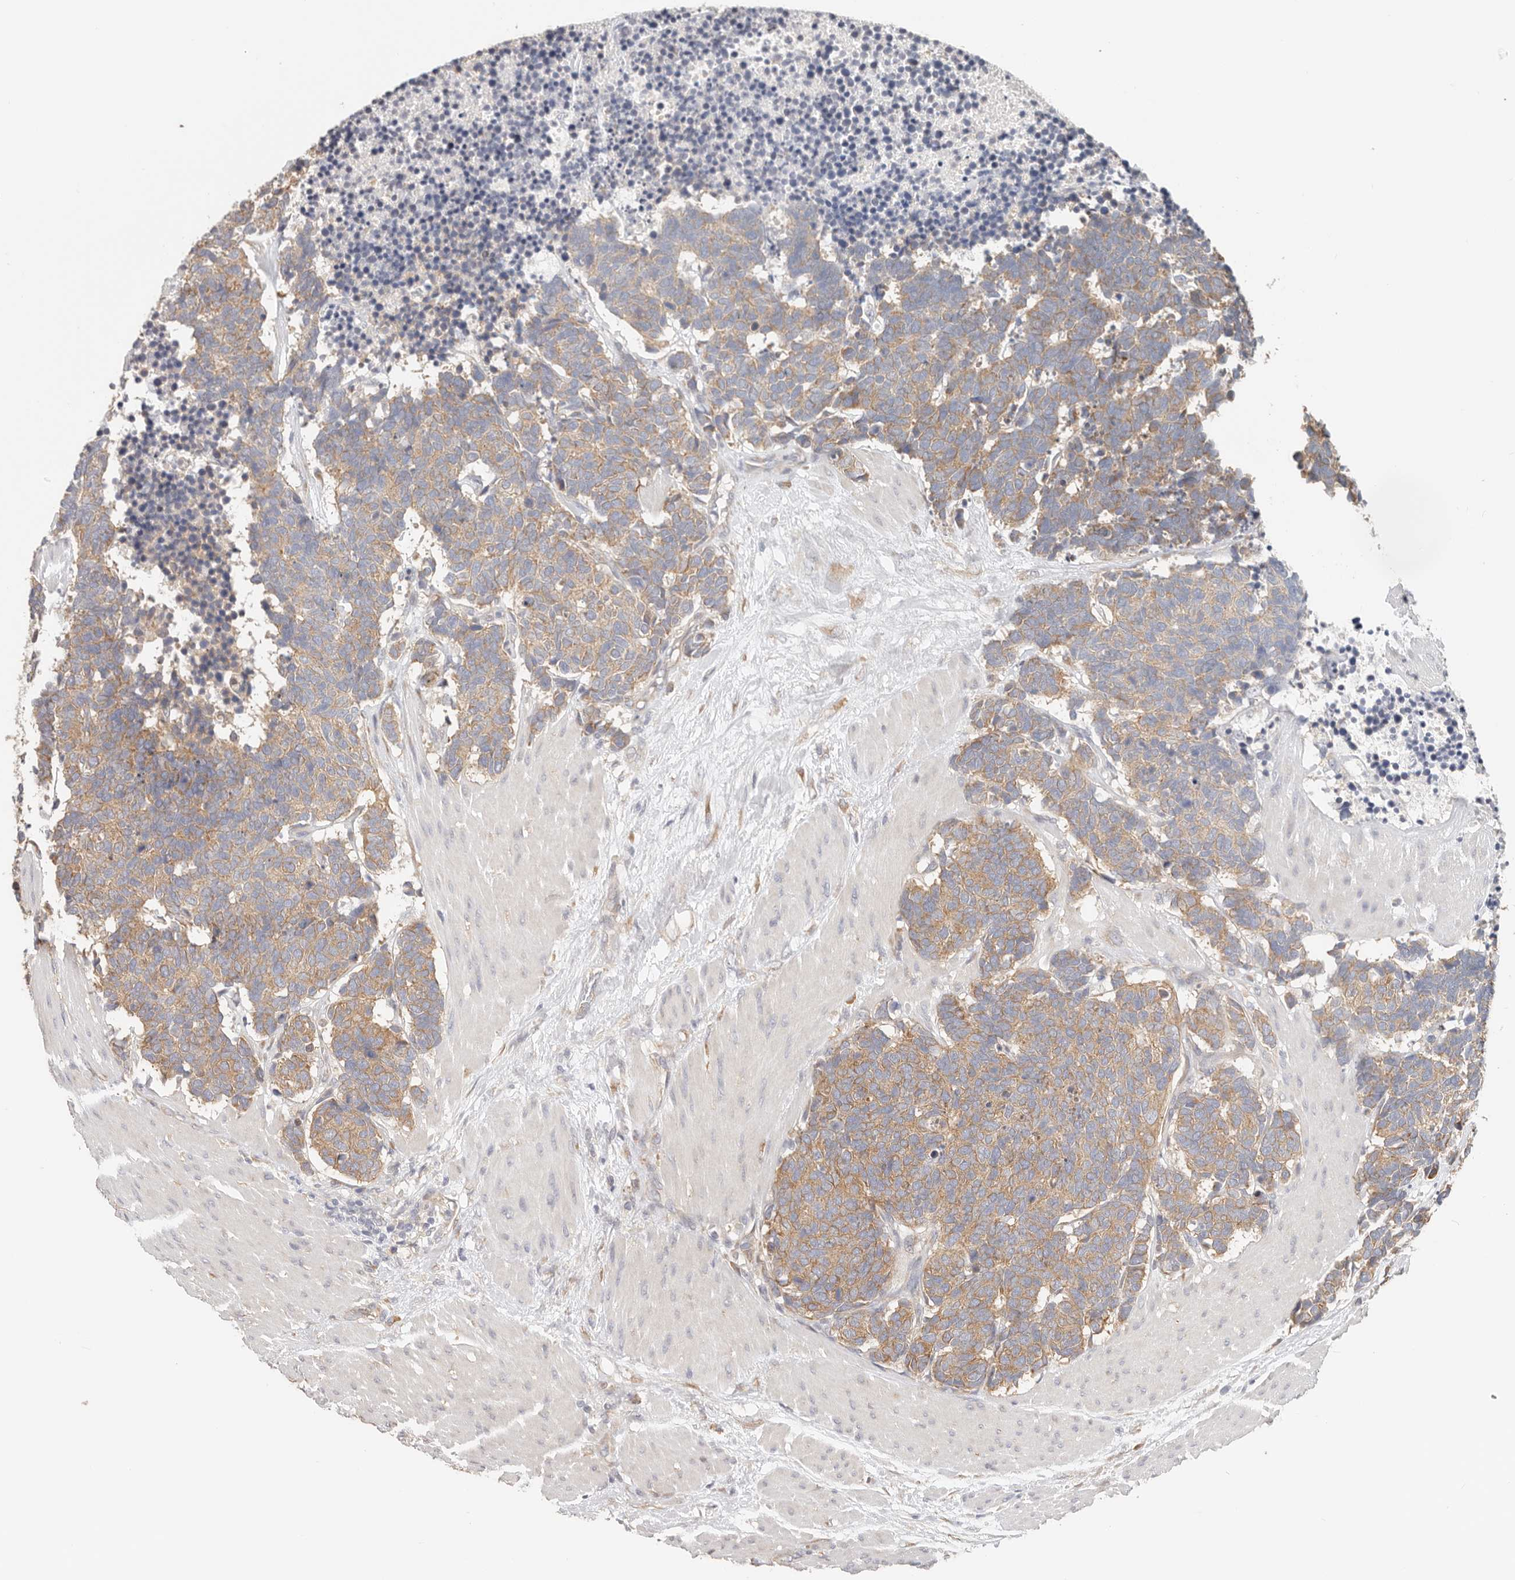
{"staining": {"intensity": "moderate", "quantity": ">75%", "location": "cytoplasmic/membranous"}, "tissue": "carcinoid", "cell_type": "Tumor cells", "image_type": "cancer", "snomed": [{"axis": "morphology", "description": "Carcinoma, NOS"}, {"axis": "morphology", "description": "Carcinoid, malignant, NOS"}, {"axis": "topography", "description": "Urinary bladder"}], "caption": "Carcinoid (malignant) was stained to show a protein in brown. There is medium levels of moderate cytoplasmic/membranous expression in approximately >75% of tumor cells.", "gene": "AFDN", "patient": {"sex": "male", "age": 57}}